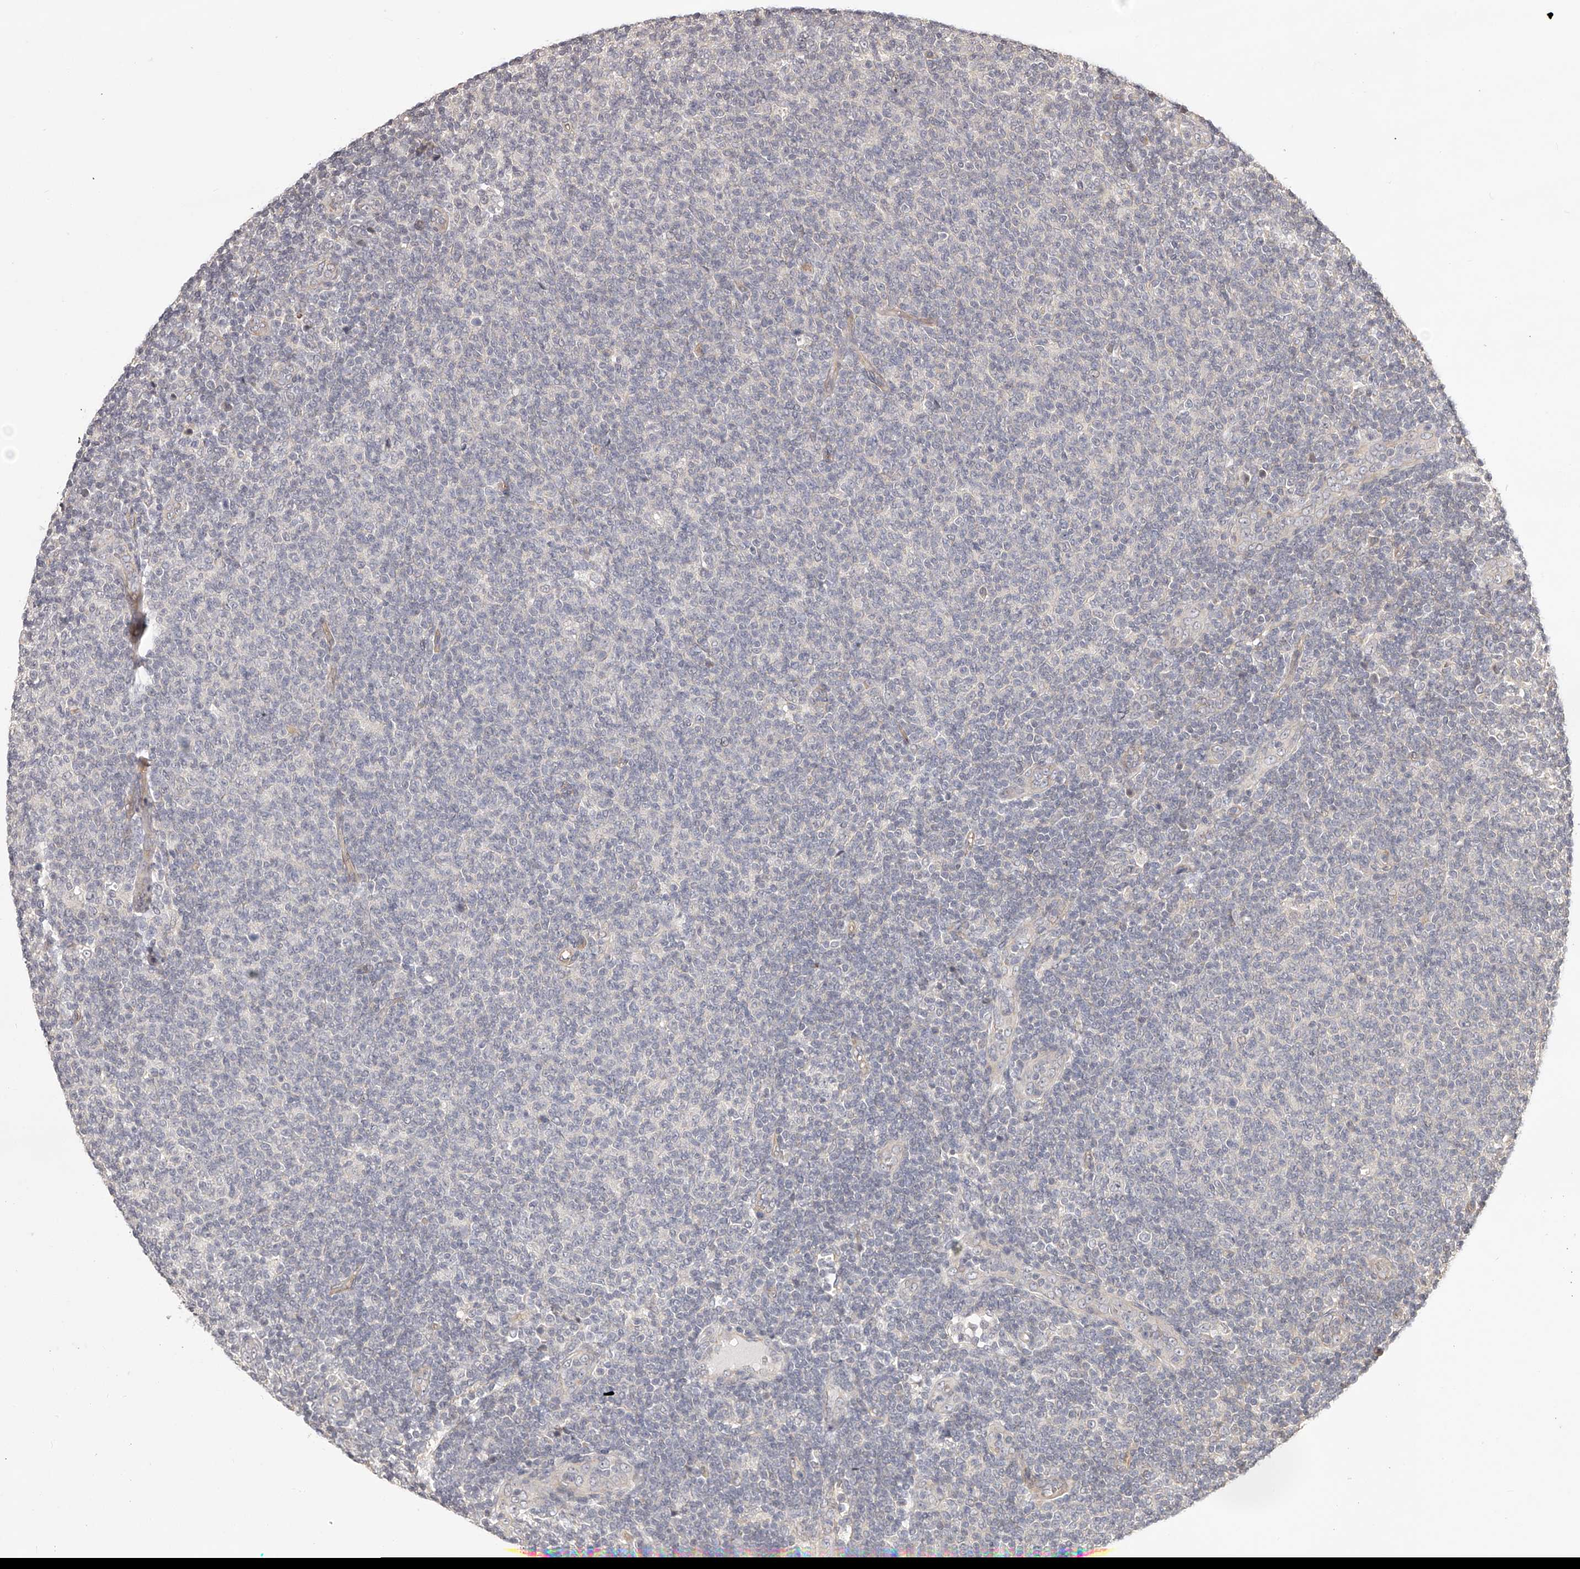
{"staining": {"intensity": "negative", "quantity": "none", "location": "none"}, "tissue": "lymphoma", "cell_type": "Tumor cells", "image_type": "cancer", "snomed": [{"axis": "morphology", "description": "Malignant lymphoma, non-Hodgkin's type, Low grade"}, {"axis": "topography", "description": "Lymph node"}], "caption": "IHC photomicrograph of neoplastic tissue: lymphoma stained with DAB (3,3'-diaminobenzidine) exhibits no significant protein expression in tumor cells.", "gene": "ZNF582", "patient": {"sex": "male", "age": 66}}